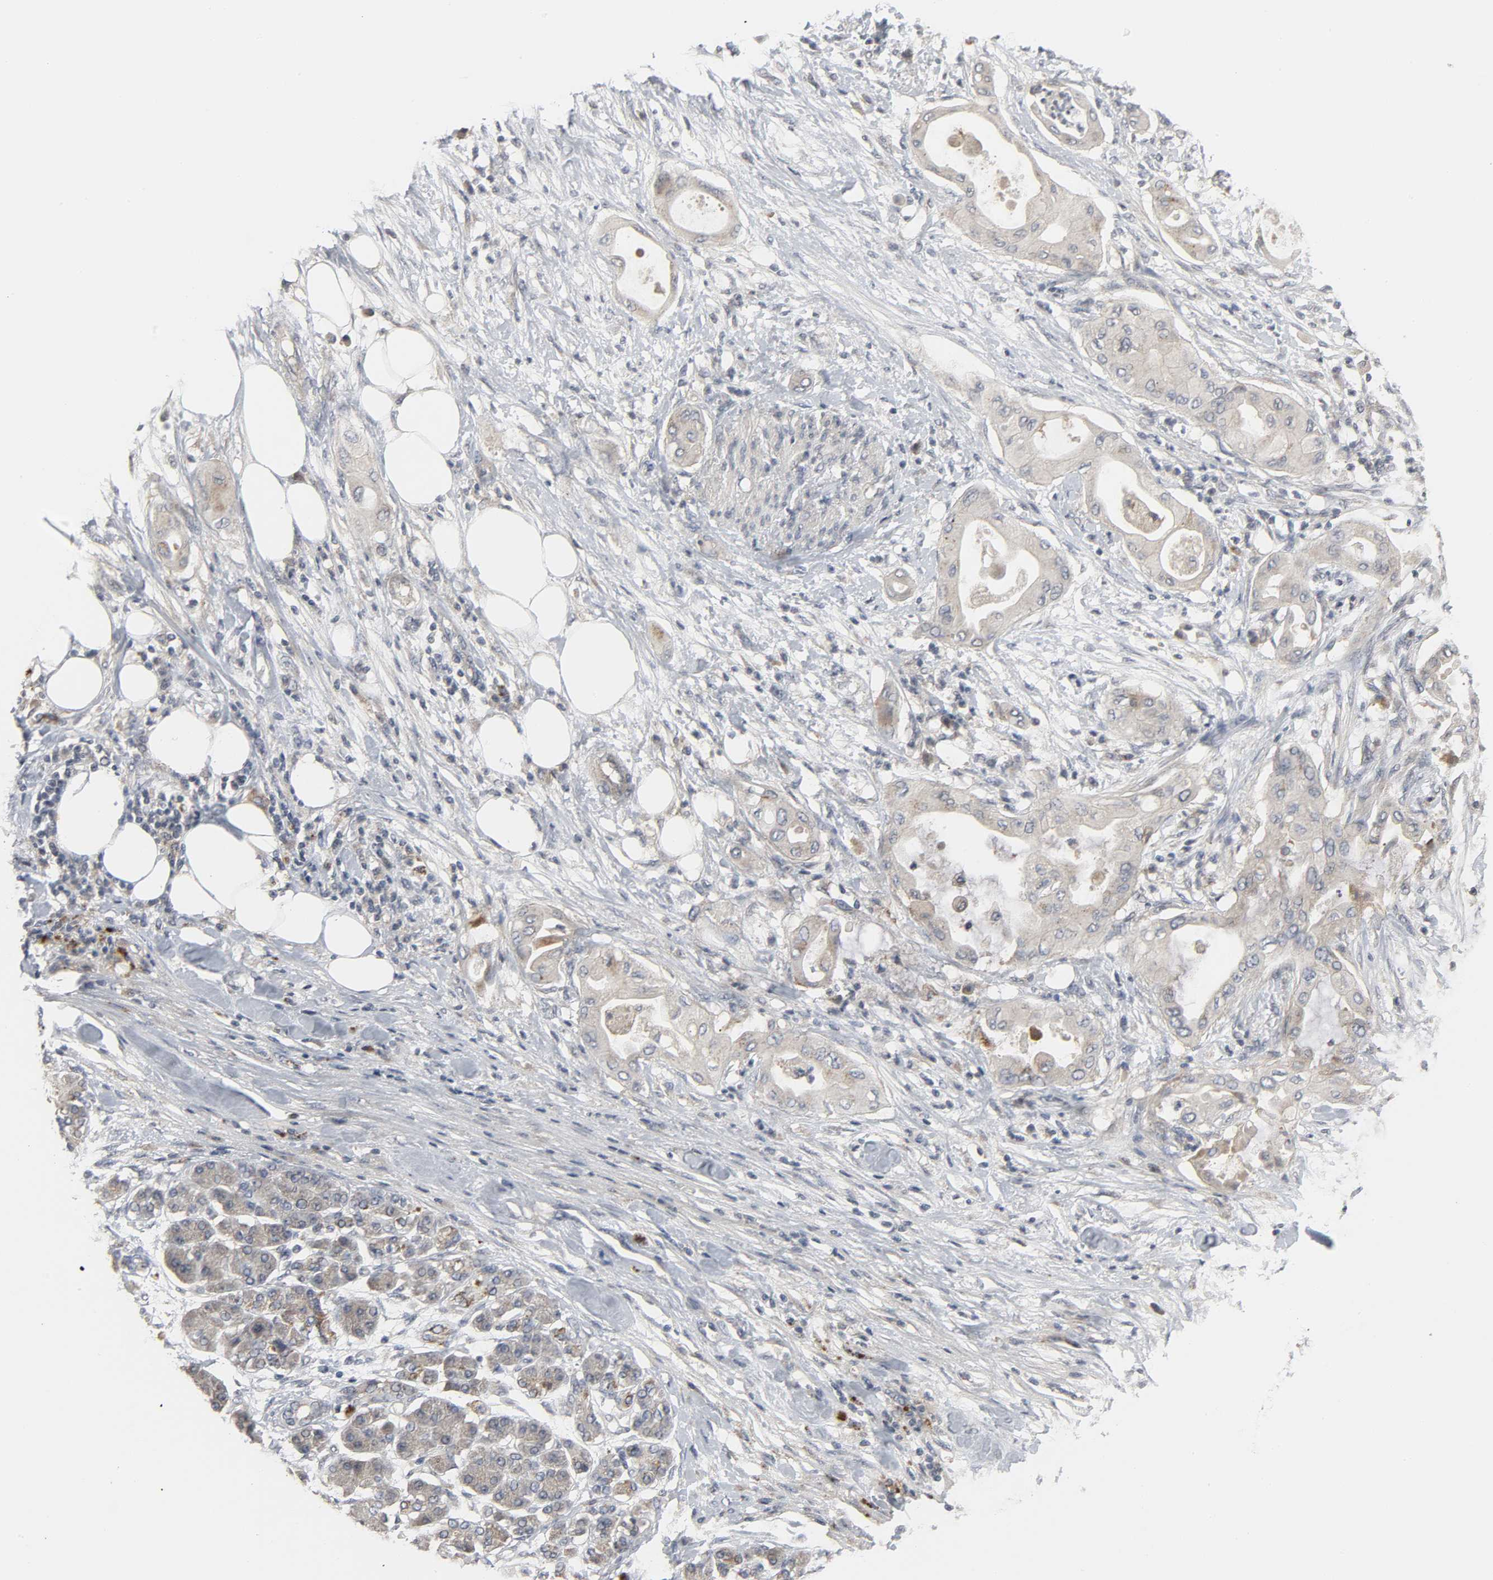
{"staining": {"intensity": "moderate", "quantity": ">75%", "location": "cytoplasmic/membranous"}, "tissue": "pancreatic cancer", "cell_type": "Tumor cells", "image_type": "cancer", "snomed": [{"axis": "morphology", "description": "Adenocarcinoma, NOS"}, {"axis": "morphology", "description": "Adenocarcinoma, metastatic, NOS"}, {"axis": "topography", "description": "Lymph node"}, {"axis": "topography", "description": "Pancreas"}, {"axis": "topography", "description": "Duodenum"}], "caption": "An image of pancreatic cancer stained for a protein exhibits moderate cytoplasmic/membranous brown staining in tumor cells.", "gene": "CLIP1", "patient": {"sex": "female", "age": 64}}